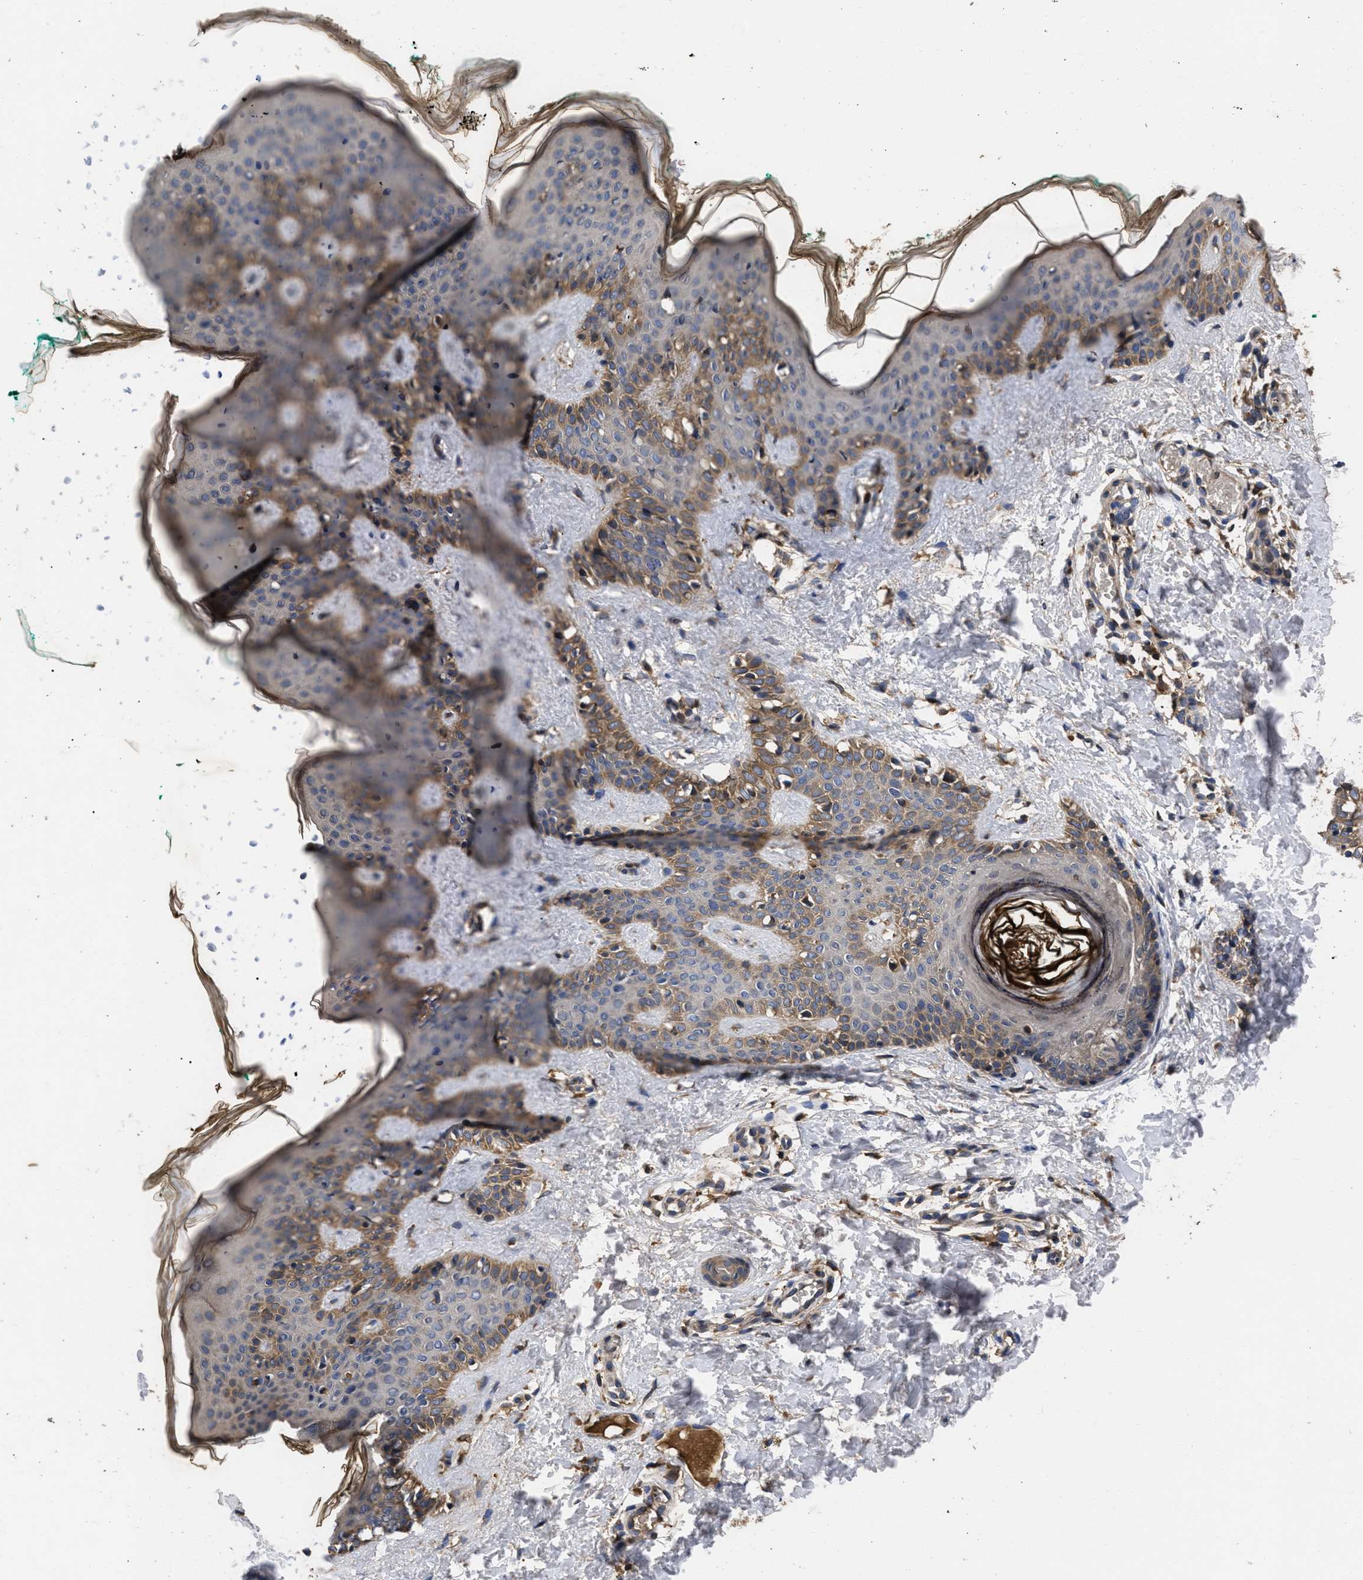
{"staining": {"intensity": "moderate", "quantity": "25%-75%", "location": "cytoplasmic/membranous"}, "tissue": "skin", "cell_type": "Fibroblasts", "image_type": "normal", "snomed": [{"axis": "morphology", "description": "Normal tissue, NOS"}, {"axis": "topography", "description": "Skin"}], "caption": "Moderate cytoplasmic/membranous positivity for a protein is present in approximately 25%-75% of fibroblasts of unremarkable skin using immunohistochemistry (IHC).", "gene": "LRRC3", "patient": {"sex": "male", "age": 30}}